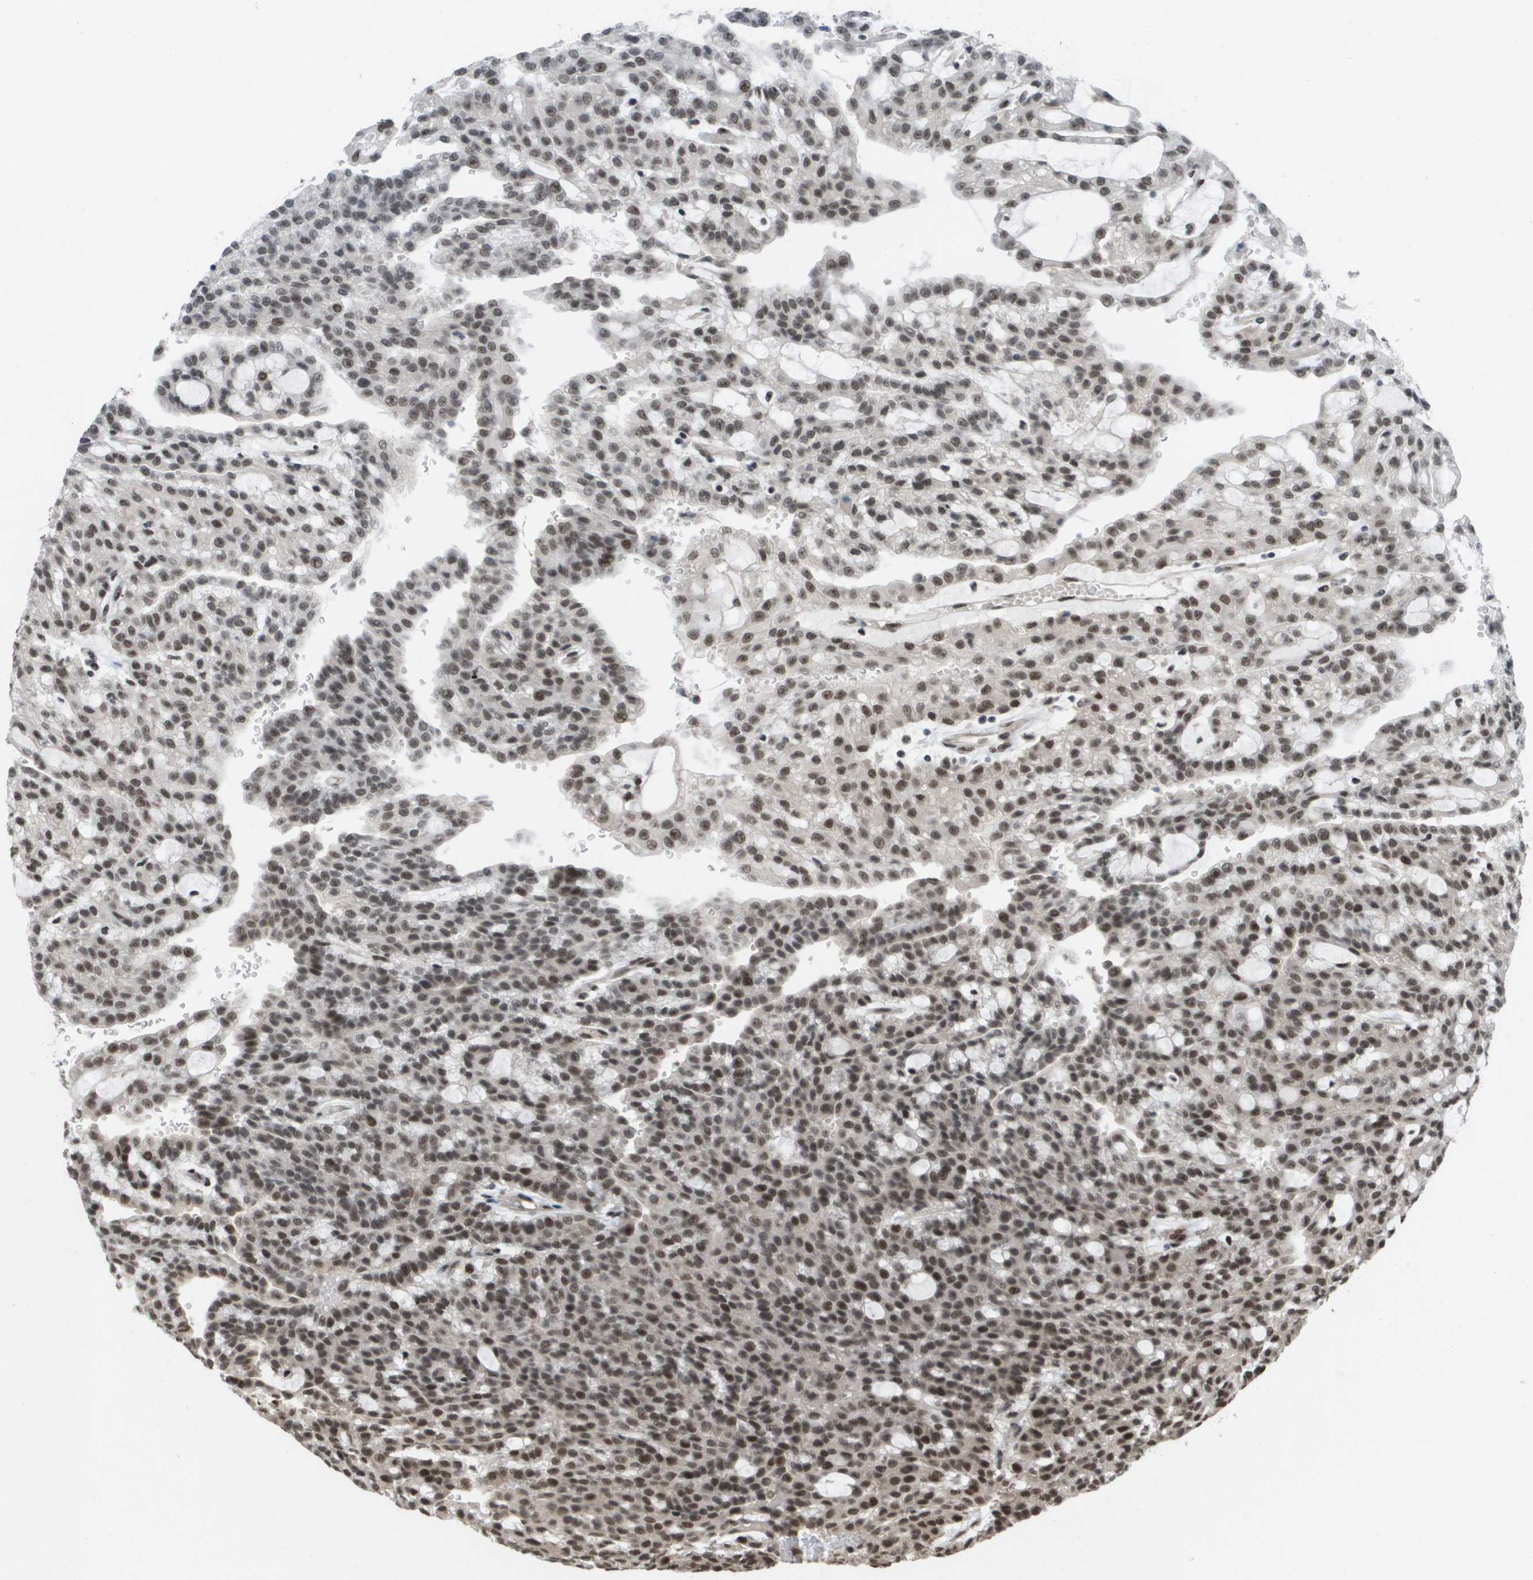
{"staining": {"intensity": "moderate", "quantity": ">75%", "location": "nuclear"}, "tissue": "renal cancer", "cell_type": "Tumor cells", "image_type": "cancer", "snomed": [{"axis": "morphology", "description": "Adenocarcinoma, NOS"}, {"axis": "topography", "description": "Kidney"}], "caption": "IHC (DAB (3,3'-diaminobenzidine)) staining of adenocarcinoma (renal) shows moderate nuclear protein staining in about >75% of tumor cells. Nuclei are stained in blue.", "gene": "CDT1", "patient": {"sex": "male", "age": 63}}